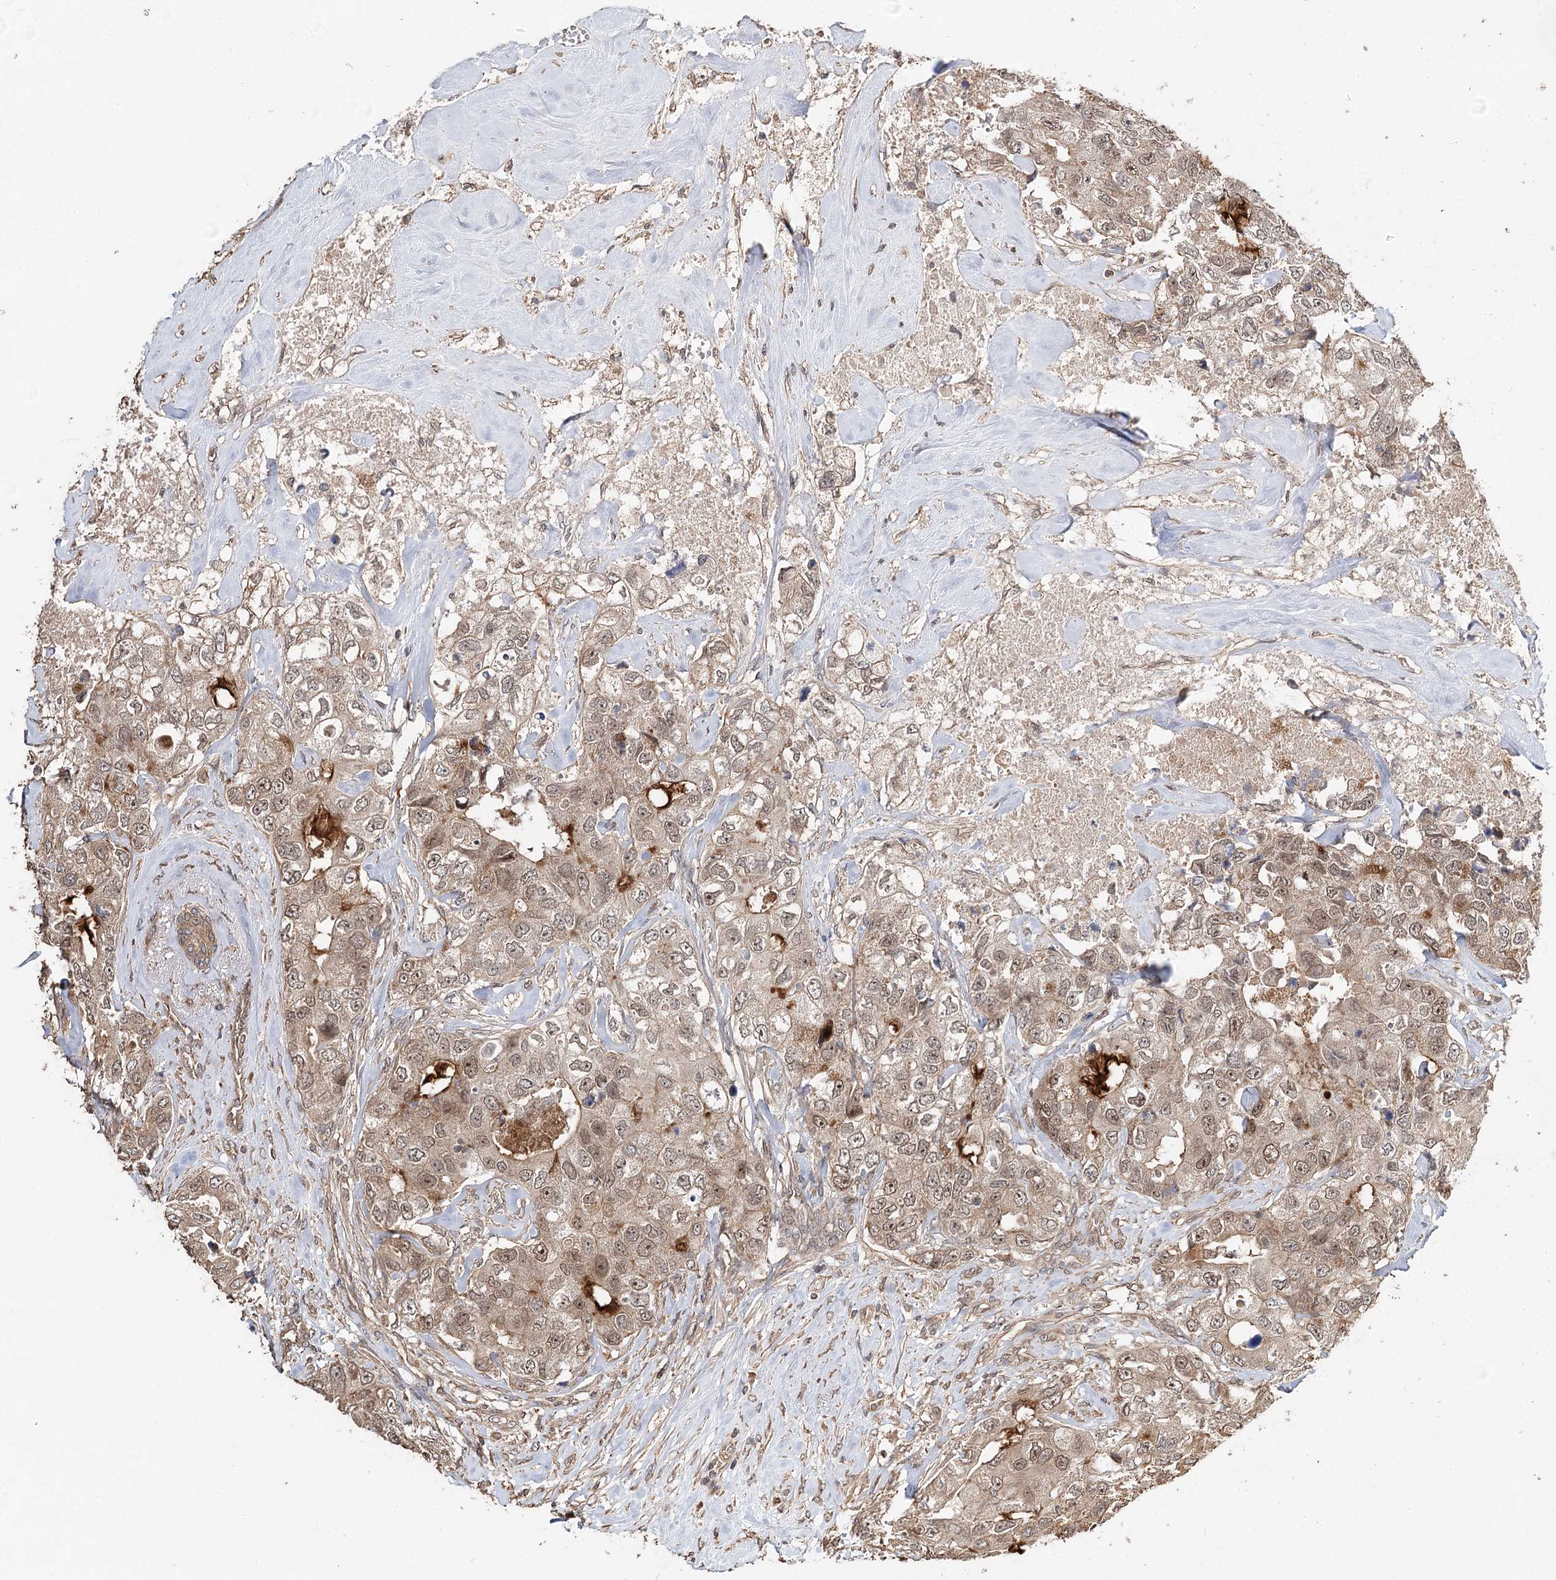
{"staining": {"intensity": "moderate", "quantity": ">75%", "location": "cytoplasmic/membranous,nuclear"}, "tissue": "breast cancer", "cell_type": "Tumor cells", "image_type": "cancer", "snomed": [{"axis": "morphology", "description": "Duct carcinoma"}, {"axis": "topography", "description": "Breast"}], "caption": "Immunohistochemistry (IHC) (DAB (3,3'-diaminobenzidine)) staining of invasive ductal carcinoma (breast) displays moderate cytoplasmic/membranous and nuclear protein staining in about >75% of tumor cells.", "gene": "NOPCHAP1", "patient": {"sex": "female", "age": 62}}